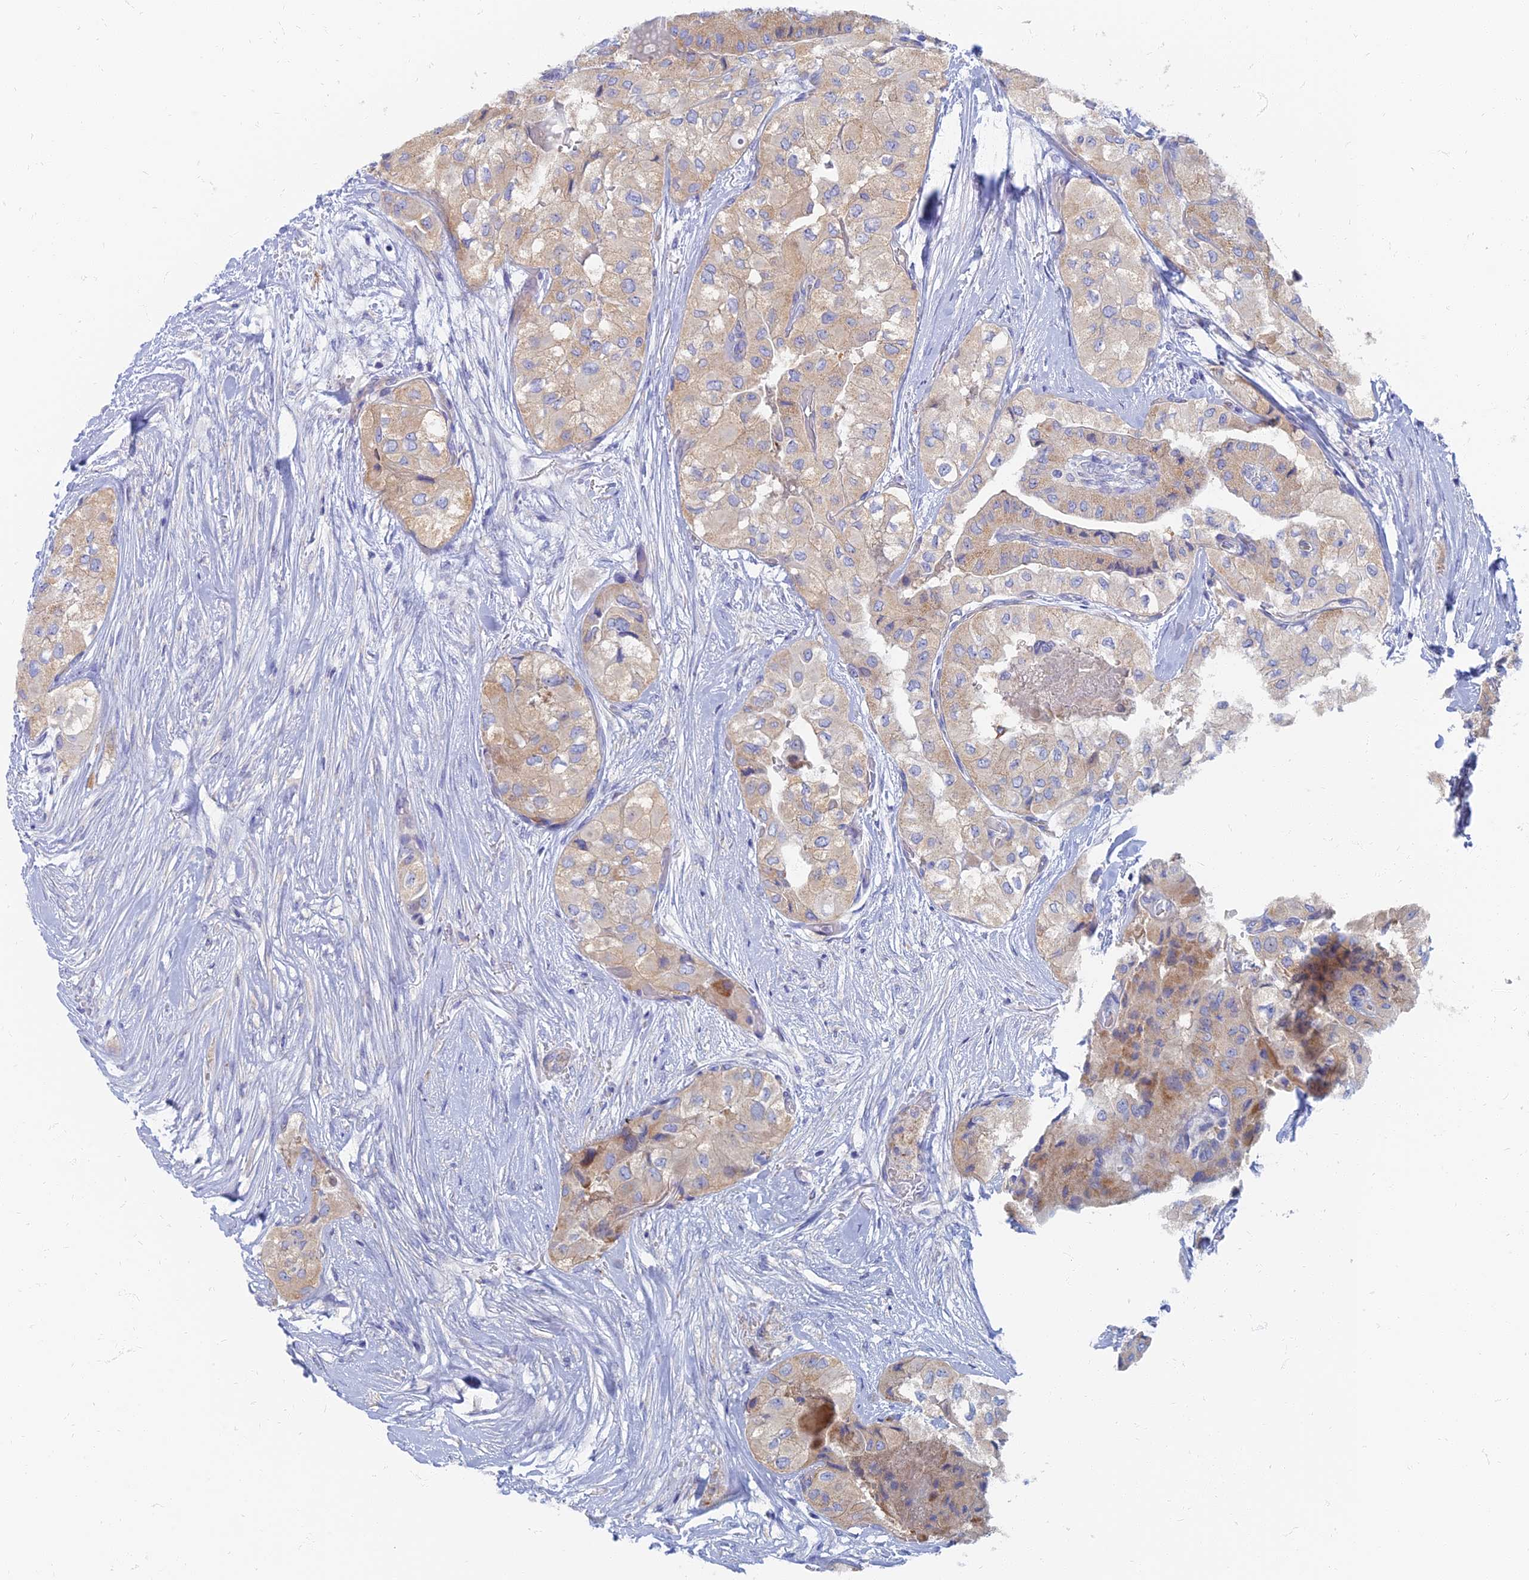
{"staining": {"intensity": "weak", "quantity": "25%-75%", "location": "cytoplasmic/membranous"}, "tissue": "thyroid cancer", "cell_type": "Tumor cells", "image_type": "cancer", "snomed": [{"axis": "morphology", "description": "Papillary adenocarcinoma, NOS"}, {"axis": "topography", "description": "Thyroid gland"}], "caption": "A low amount of weak cytoplasmic/membranous staining is seen in about 25%-75% of tumor cells in thyroid cancer tissue.", "gene": "TMEM44", "patient": {"sex": "female", "age": 59}}